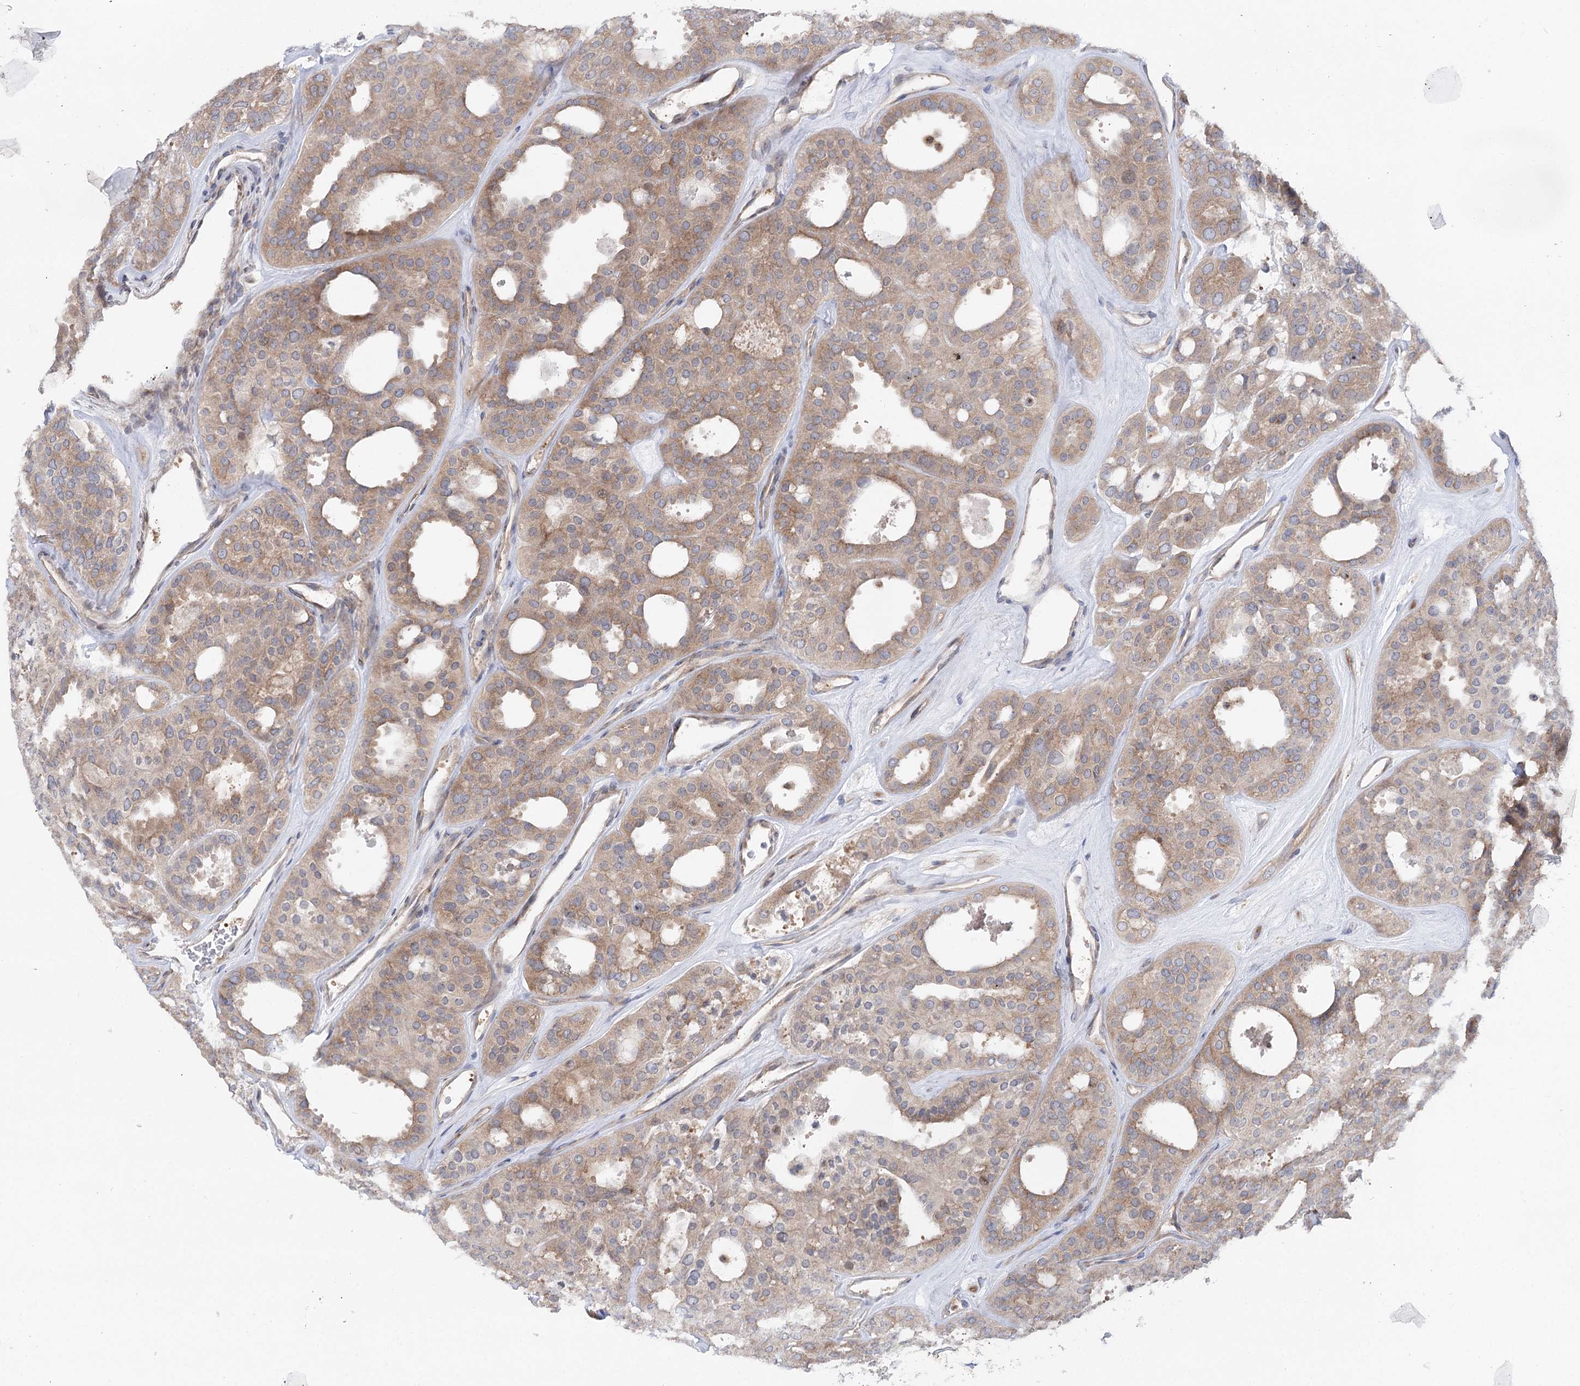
{"staining": {"intensity": "moderate", "quantity": ">75%", "location": "cytoplasmic/membranous"}, "tissue": "thyroid cancer", "cell_type": "Tumor cells", "image_type": "cancer", "snomed": [{"axis": "morphology", "description": "Follicular adenoma carcinoma, NOS"}, {"axis": "topography", "description": "Thyroid gland"}], "caption": "Thyroid cancer tissue demonstrates moderate cytoplasmic/membranous positivity in approximately >75% of tumor cells, visualized by immunohistochemistry. (DAB IHC, brown staining for protein, blue staining for nuclei).", "gene": "SCN11A", "patient": {"sex": "male", "age": 75}}